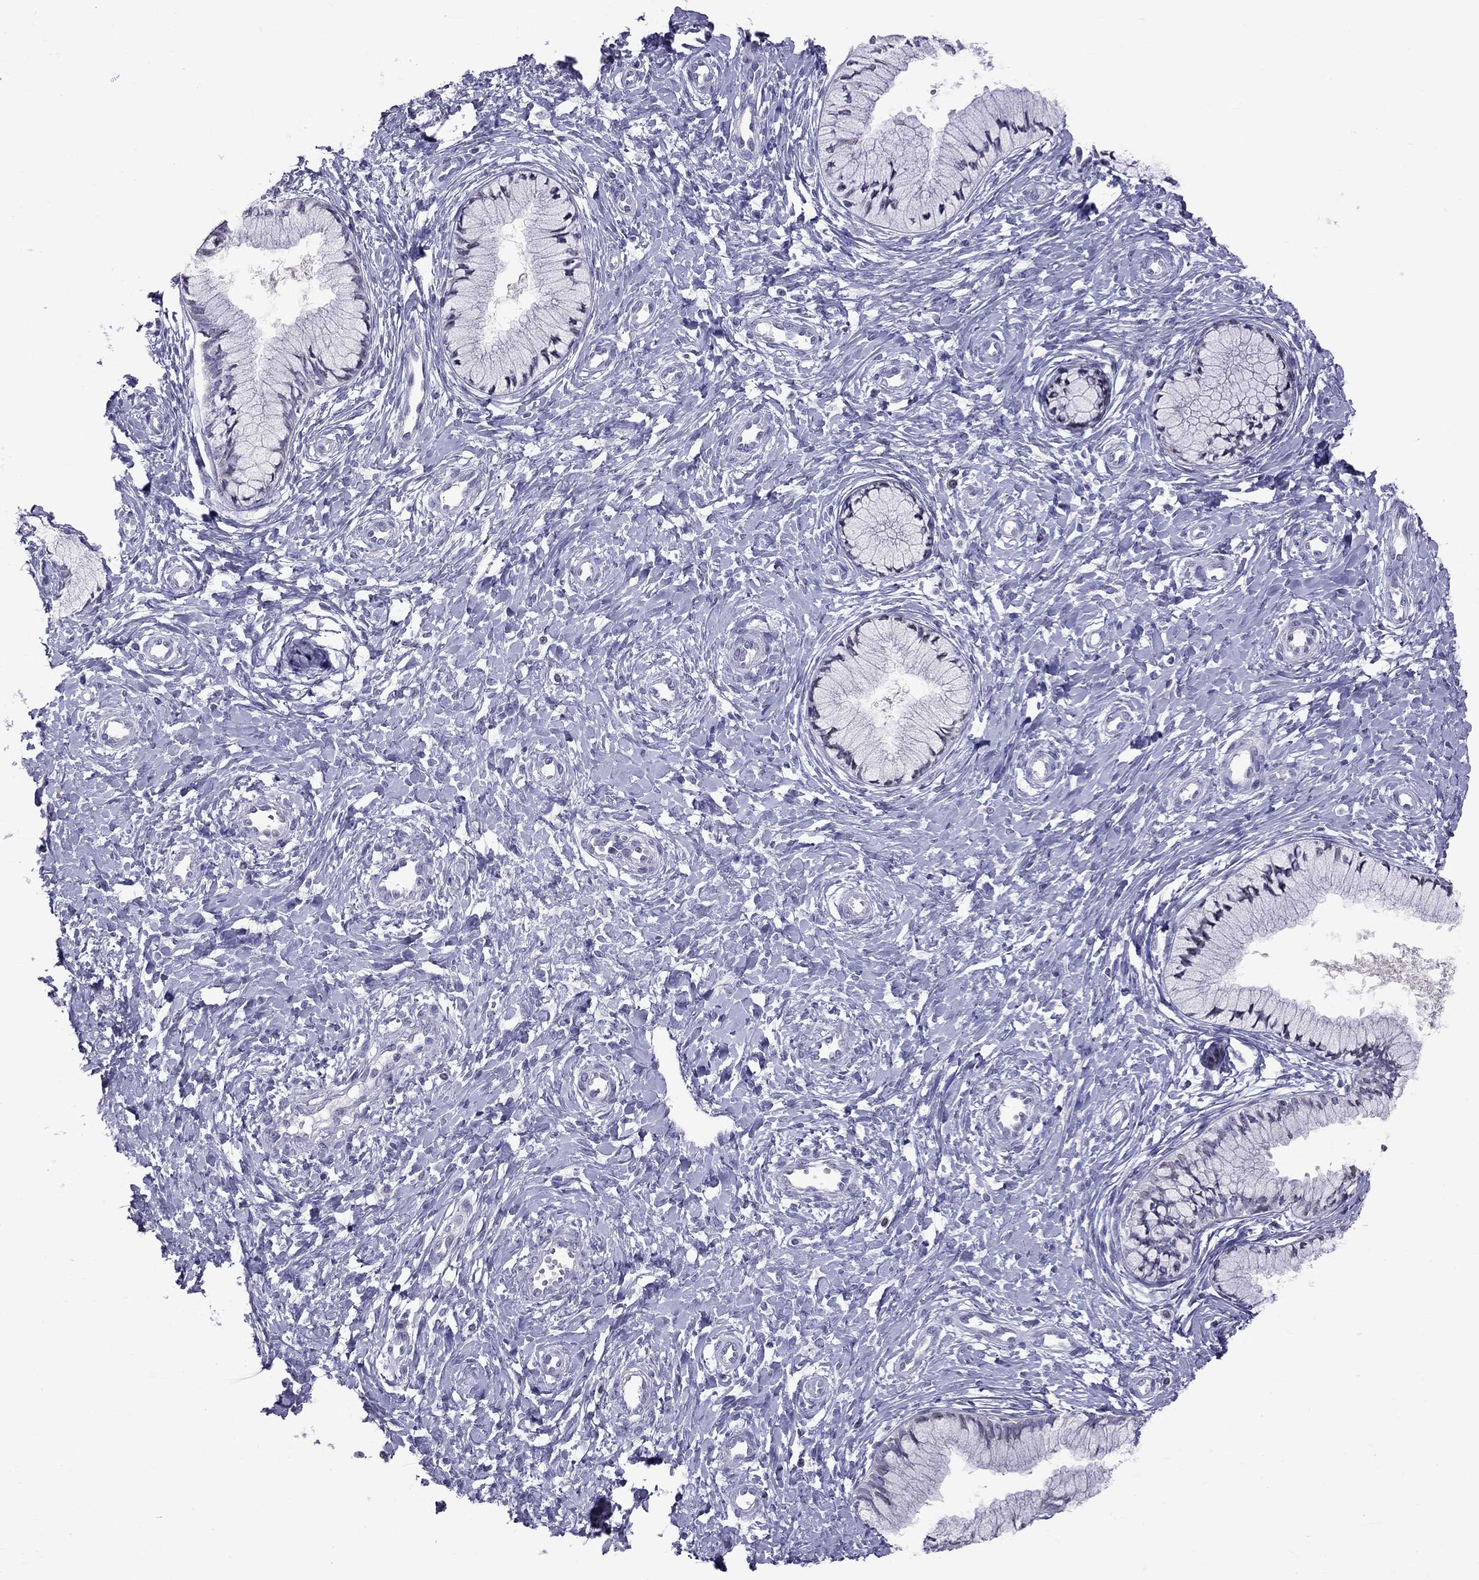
{"staining": {"intensity": "negative", "quantity": "none", "location": "none"}, "tissue": "cervix", "cell_type": "Glandular cells", "image_type": "normal", "snomed": [{"axis": "morphology", "description": "Normal tissue, NOS"}, {"axis": "topography", "description": "Cervix"}], "caption": "Glandular cells show no significant staining in unremarkable cervix. Brightfield microscopy of immunohistochemistry stained with DAB (brown) and hematoxylin (blue), captured at high magnification.", "gene": "MUC15", "patient": {"sex": "female", "age": 37}}